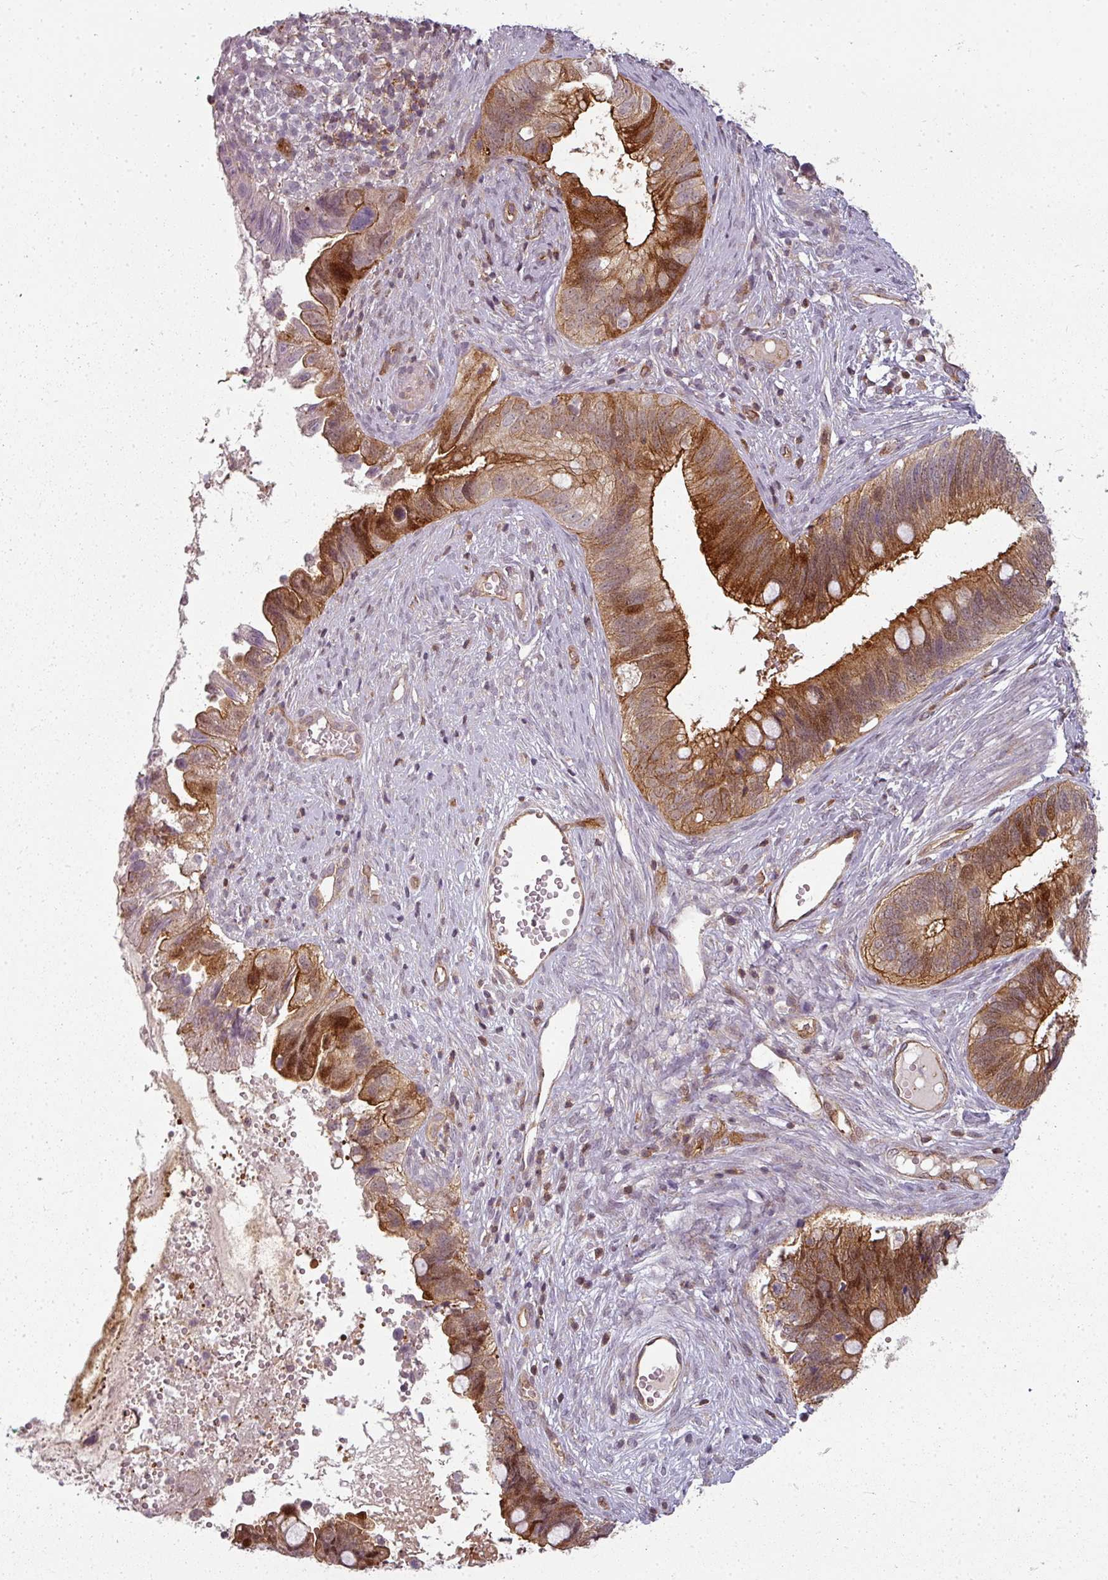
{"staining": {"intensity": "strong", "quantity": ">75%", "location": "cytoplasmic/membranous"}, "tissue": "cervical cancer", "cell_type": "Tumor cells", "image_type": "cancer", "snomed": [{"axis": "morphology", "description": "Adenocarcinoma, NOS"}, {"axis": "topography", "description": "Cervix"}], "caption": "Immunohistochemistry staining of cervical adenocarcinoma, which reveals high levels of strong cytoplasmic/membranous staining in about >75% of tumor cells indicating strong cytoplasmic/membranous protein expression. The staining was performed using DAB (3,3'-diaminobenzidine) (brown) for protein detection and nuclei were counterstained in hematoxylin (blue).", "gene": "CLIC1", "patient": {"sex": "female", "age": 42}}